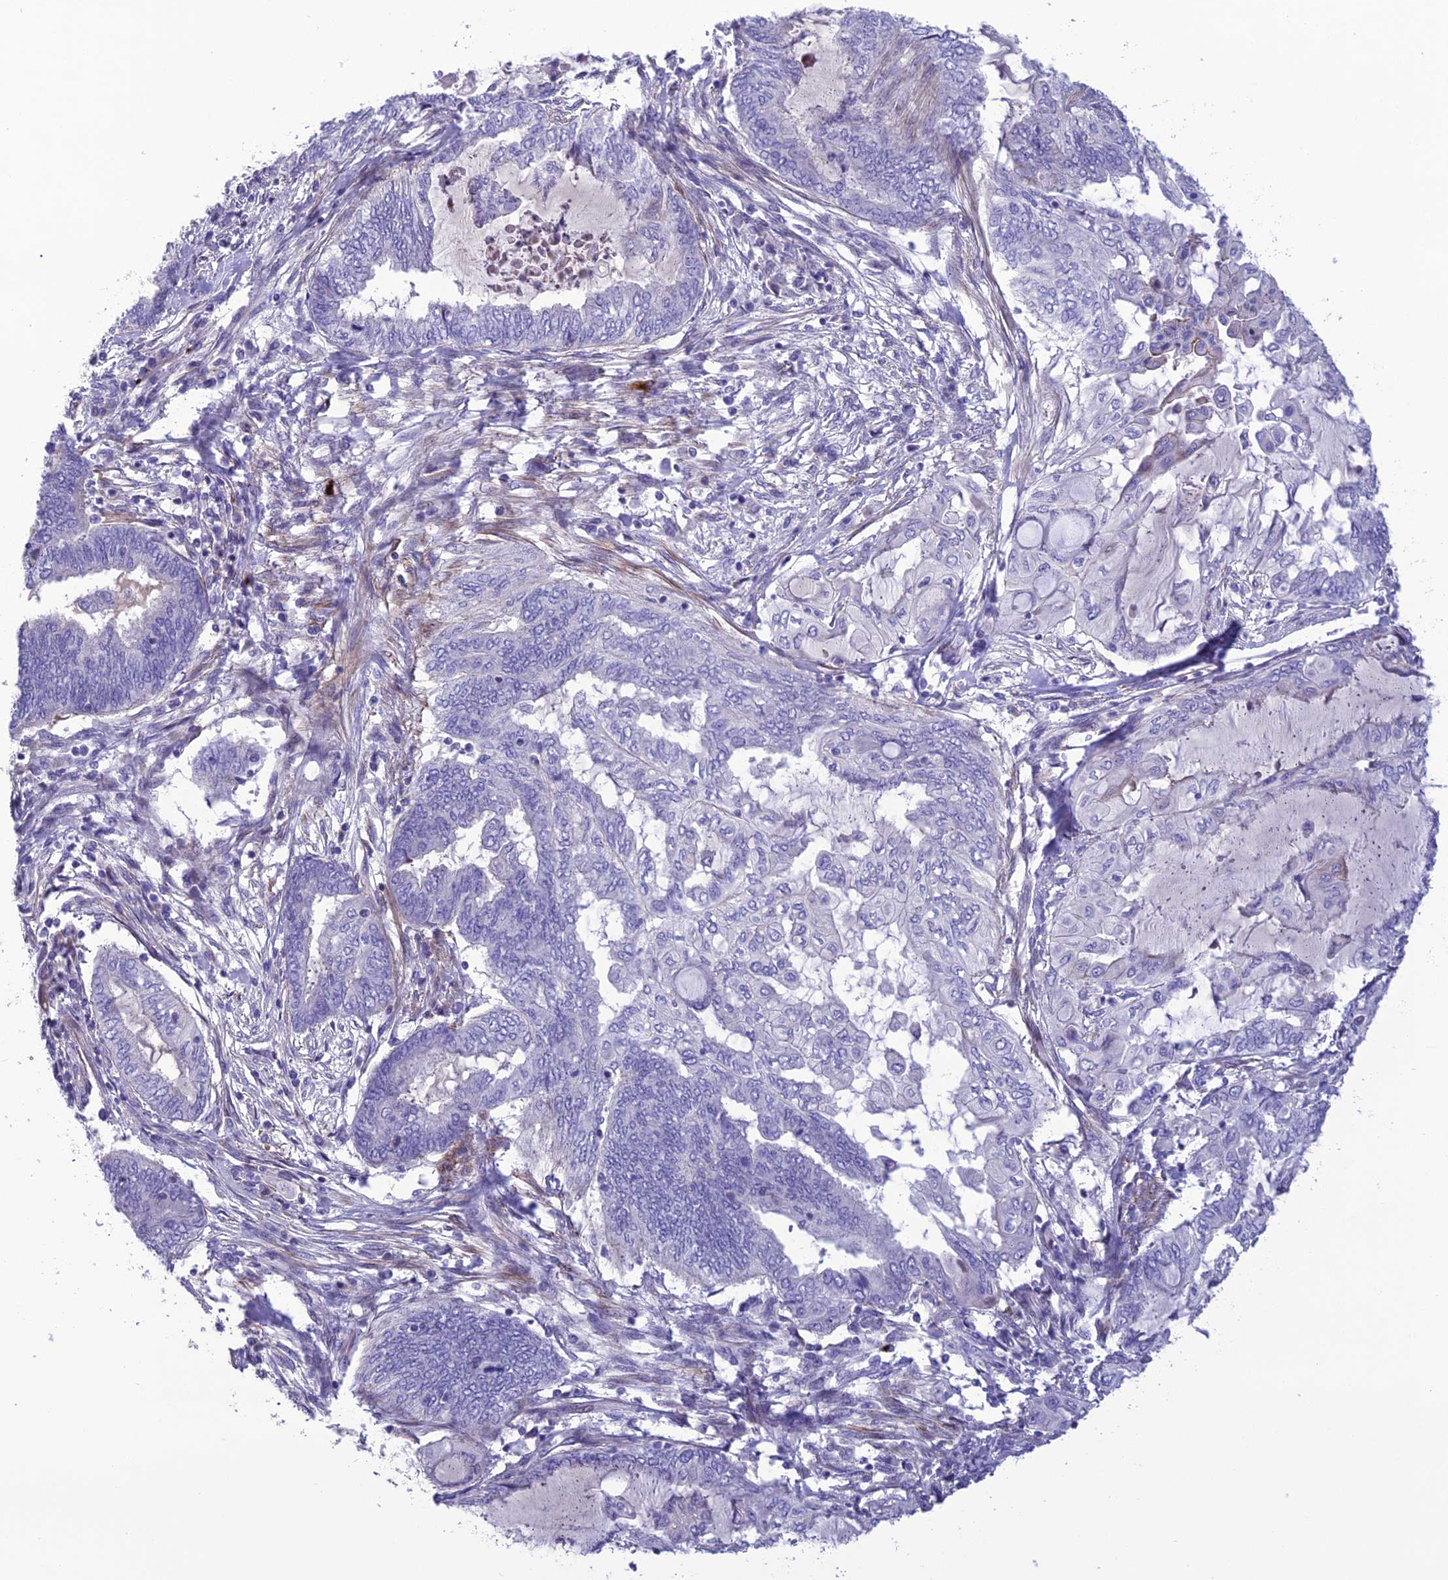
{"staining": {"intensity": "negative", "quantity": "none", "location": "none"}, "tissue": "endometrial cancer", "cell_type": "Tumor cells", "image_type": "cancer", "snomed": [{"axis": "morphology", "description": "Adenocarcinoma, NOS"}, {"axis": "topography", "description": "Uterus"}, {"axis": "topography", "description": "Endometrium"}], "caption": "Tumor cells show no significant positivity in endometrial adenocarcinoma.", "gene": "OR56B1", "patient": {"sex": "female", "age": 70}}